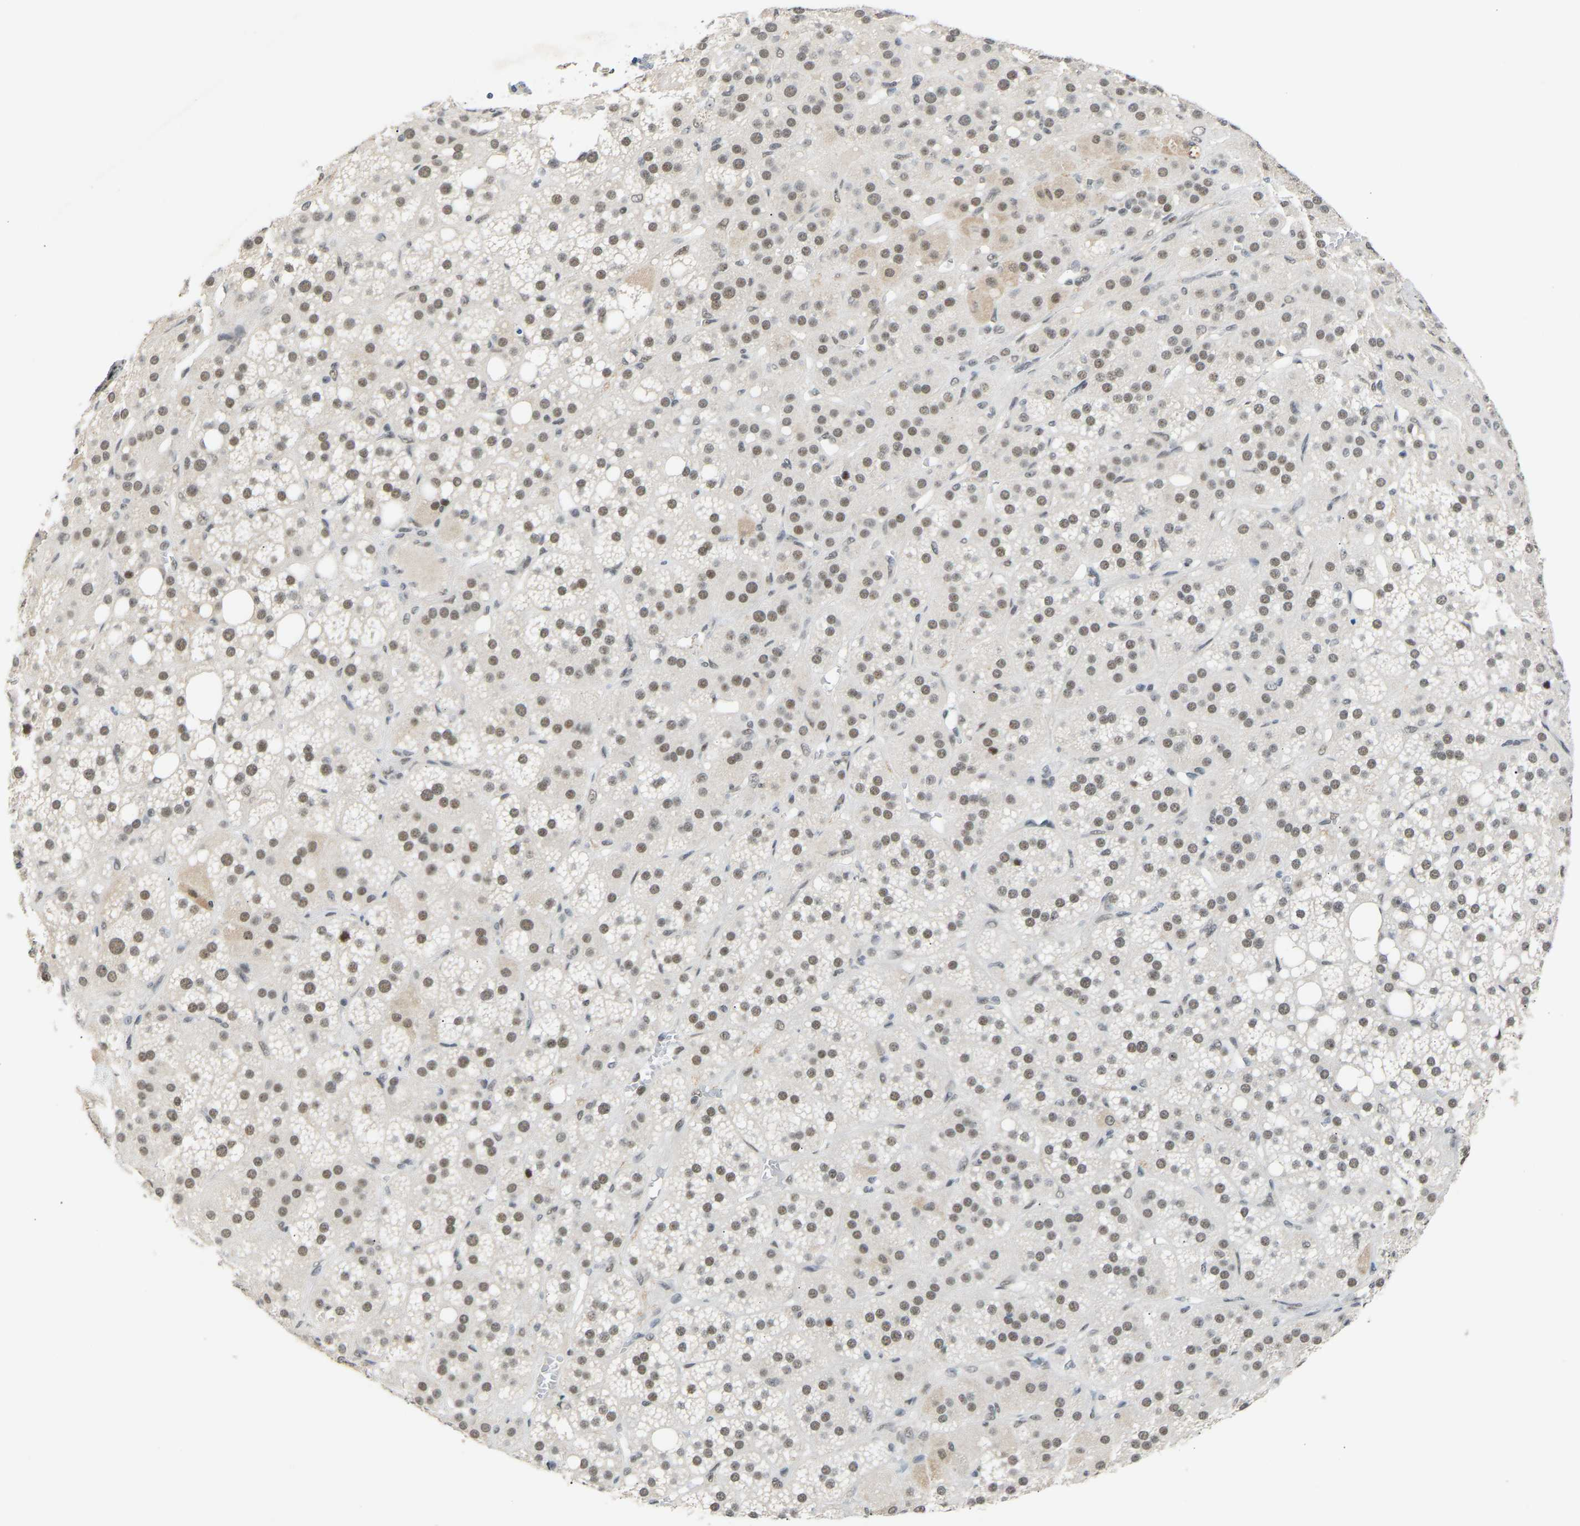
{"staining": {"intensity": "moderate", "quantity": "<25%", "location": "nuclear"}, "tissue": "adrenal gland", "cell_type": "Glandular cells", "image_type": "normal", "snomed": [{"axis": "morphology", "description": "Normal tissue, NOS"}, {"axis": "topography", "description": "Adrenal gland"}], "caption": "Human adrenal gland stained with a brown dye demonstrates moderate nuclear positive expression in about <25% of glandular cells.", "gene": "RBM15", "patient": {"sex": "female", "age": 59}}